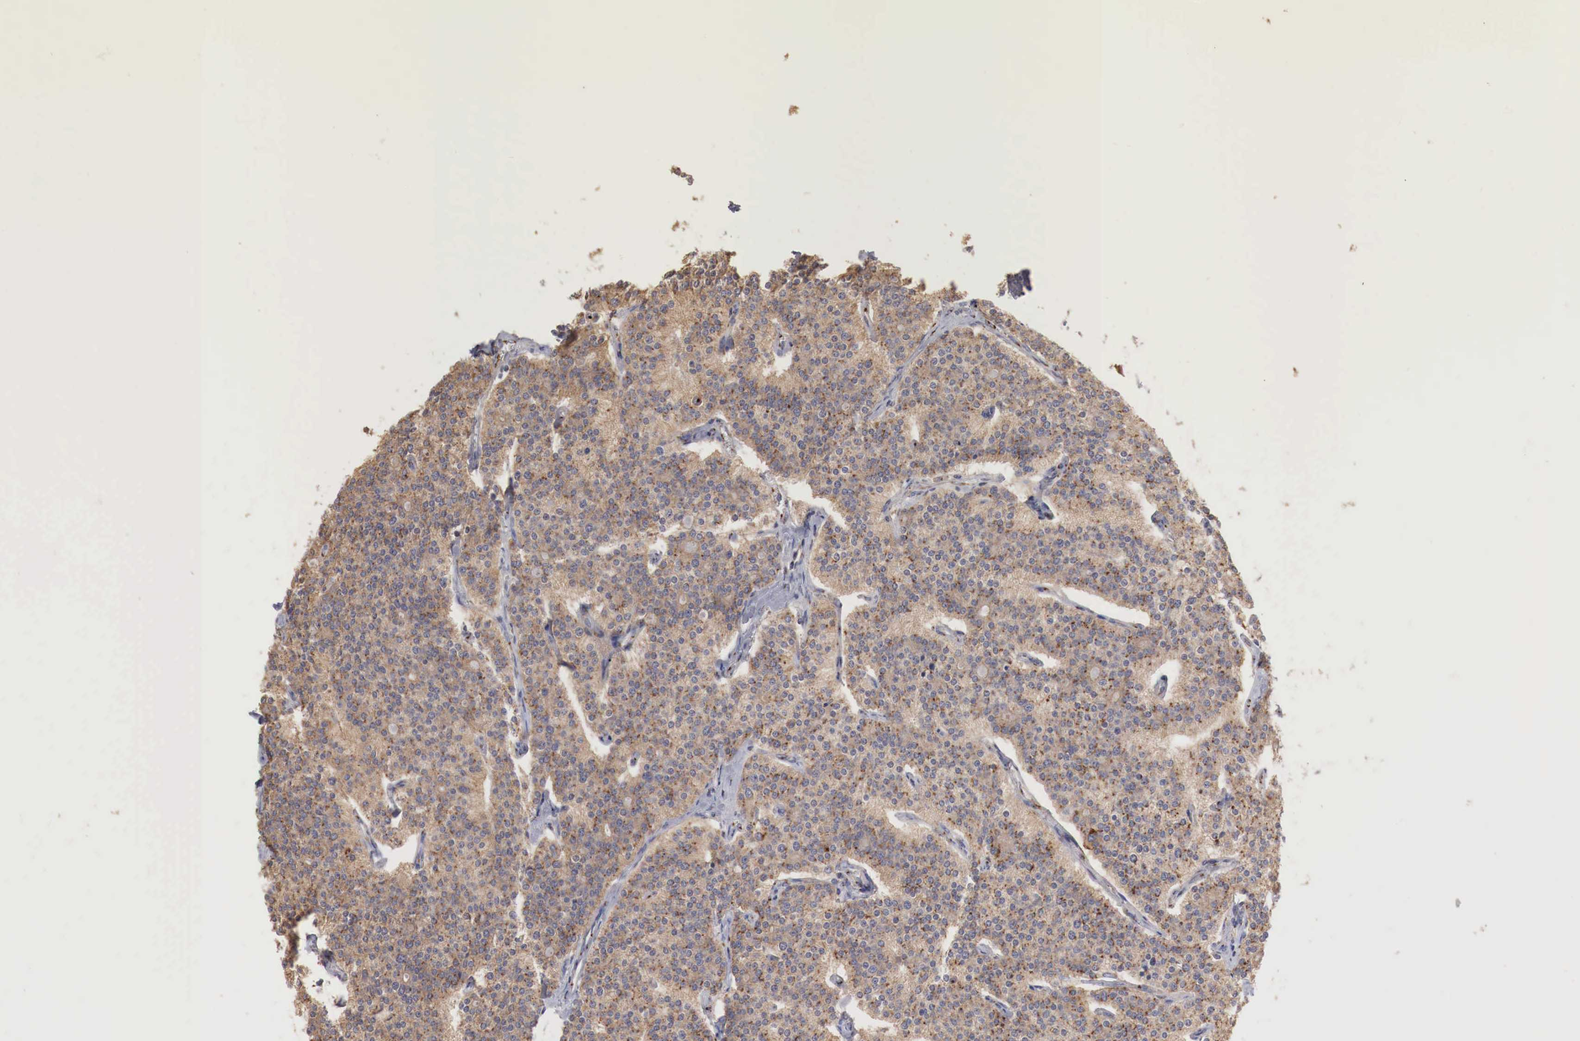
{"staining": {"intensity": "moderate", "quantity": ">75%", "location": "cytoplasmic/membranous"}, "tissue": "carcinoid", "cell_type": "Tumor cells", "image_type": "cancer", "snomed": [{"axis": "morphology", "description": "Carcinoid, malignant, NOS"}, {"axis": "topography", "description": "Small intestine"}], "caption": "Moderate cytoplasmic/membranous expression is identified in approximately >75% of tumor cells in carcinoid. (Brightfield microscopy of DAB IHC at high magnification).", "gene": "SYAP1", "patient": {"sex": "male", "age": 63}}